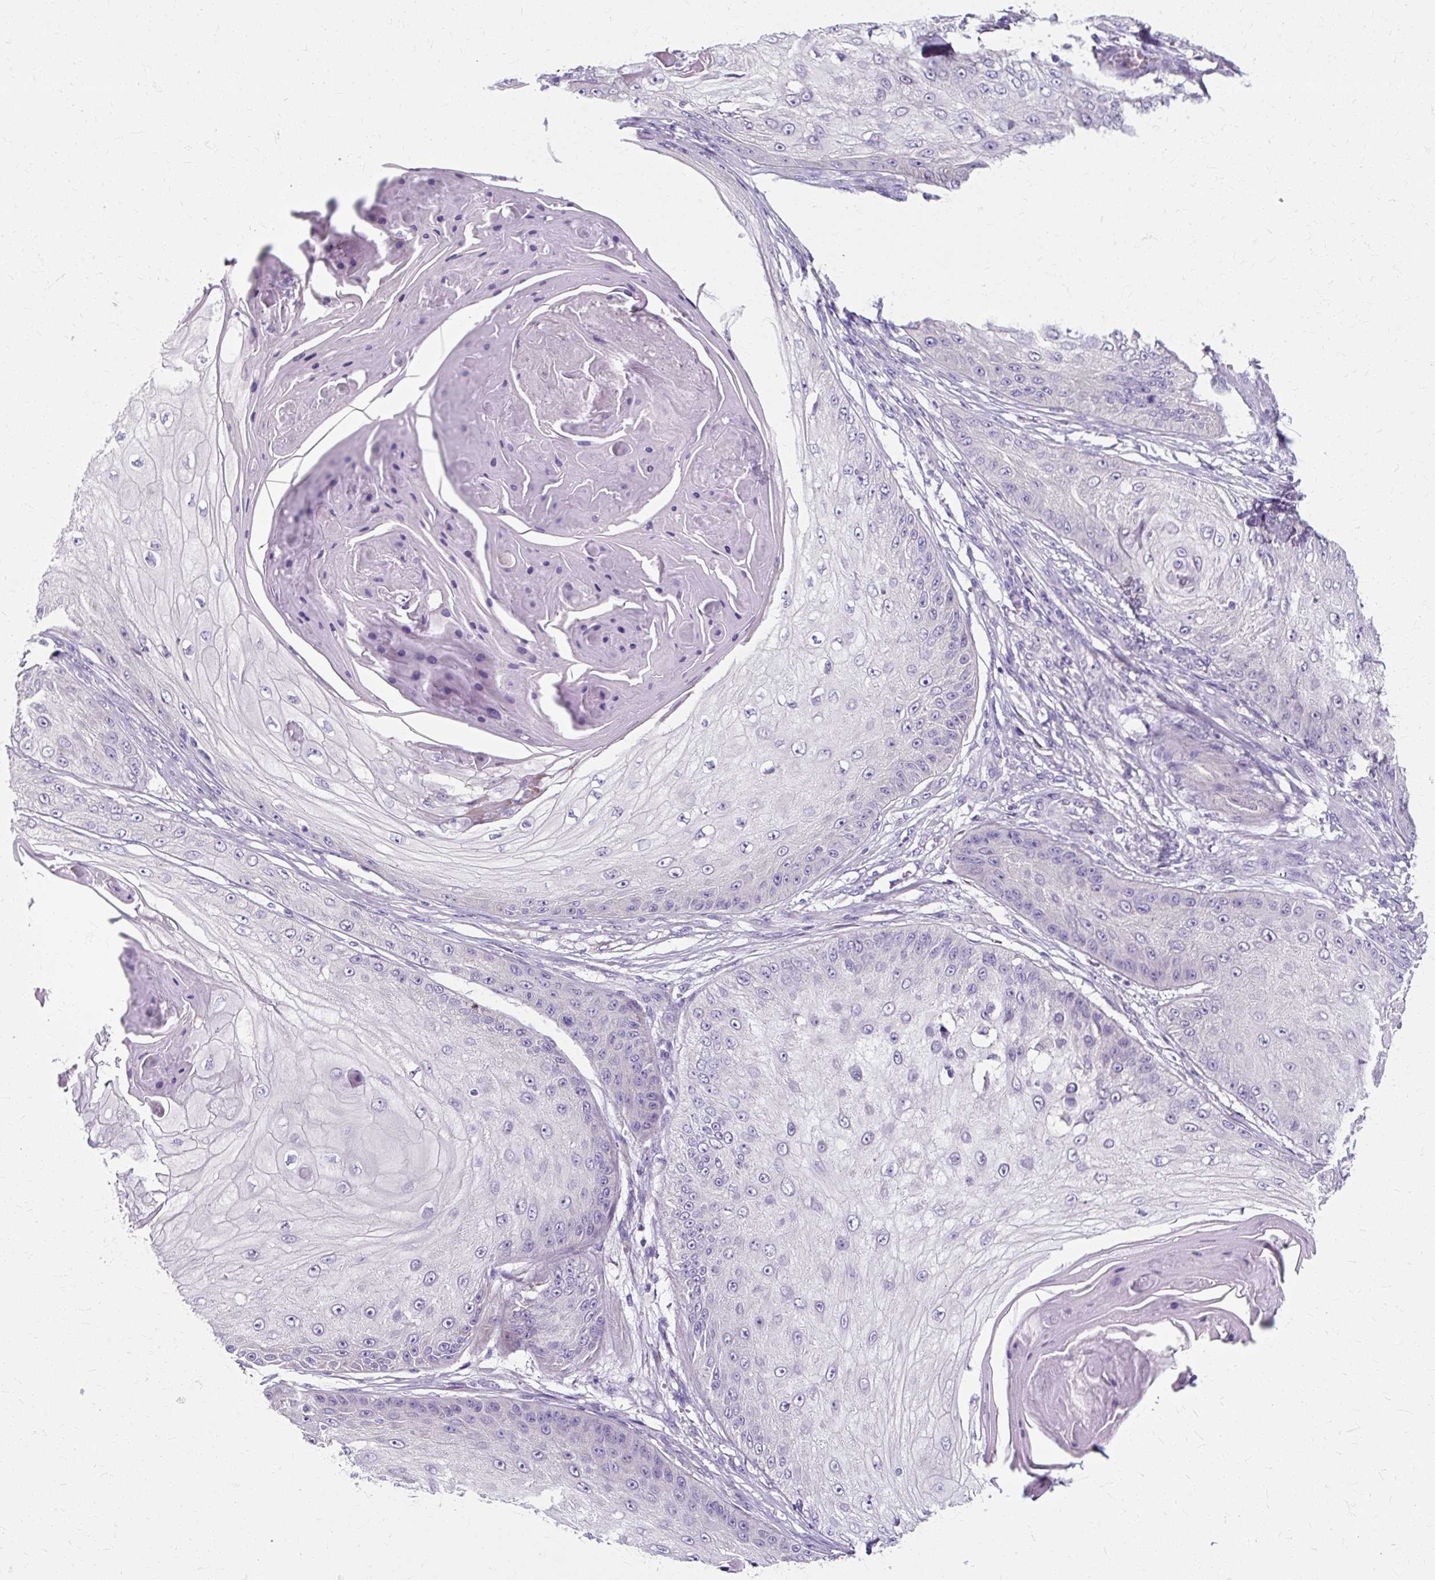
{"staining": {"intensity": "negative", "quantity": "none", "location": "none"}, "tissue": "skin cancer", "cell_type": "Tumor cells", "image_type": "cancer", "snomed": [{"axis": "morphology", "description": "Squamous cell carcinoma, NOS"}, {"axis": "topography", "description": "Skin"}], "caption": "Immunohistochemistry (IHC) image of human skin cancer (squamous cell carcinoma) stained for a protein (brown), which exhibits no expression in tumor cells.", "gene": "ZNF555", "patient": {"sex": "male", "age": 70}}